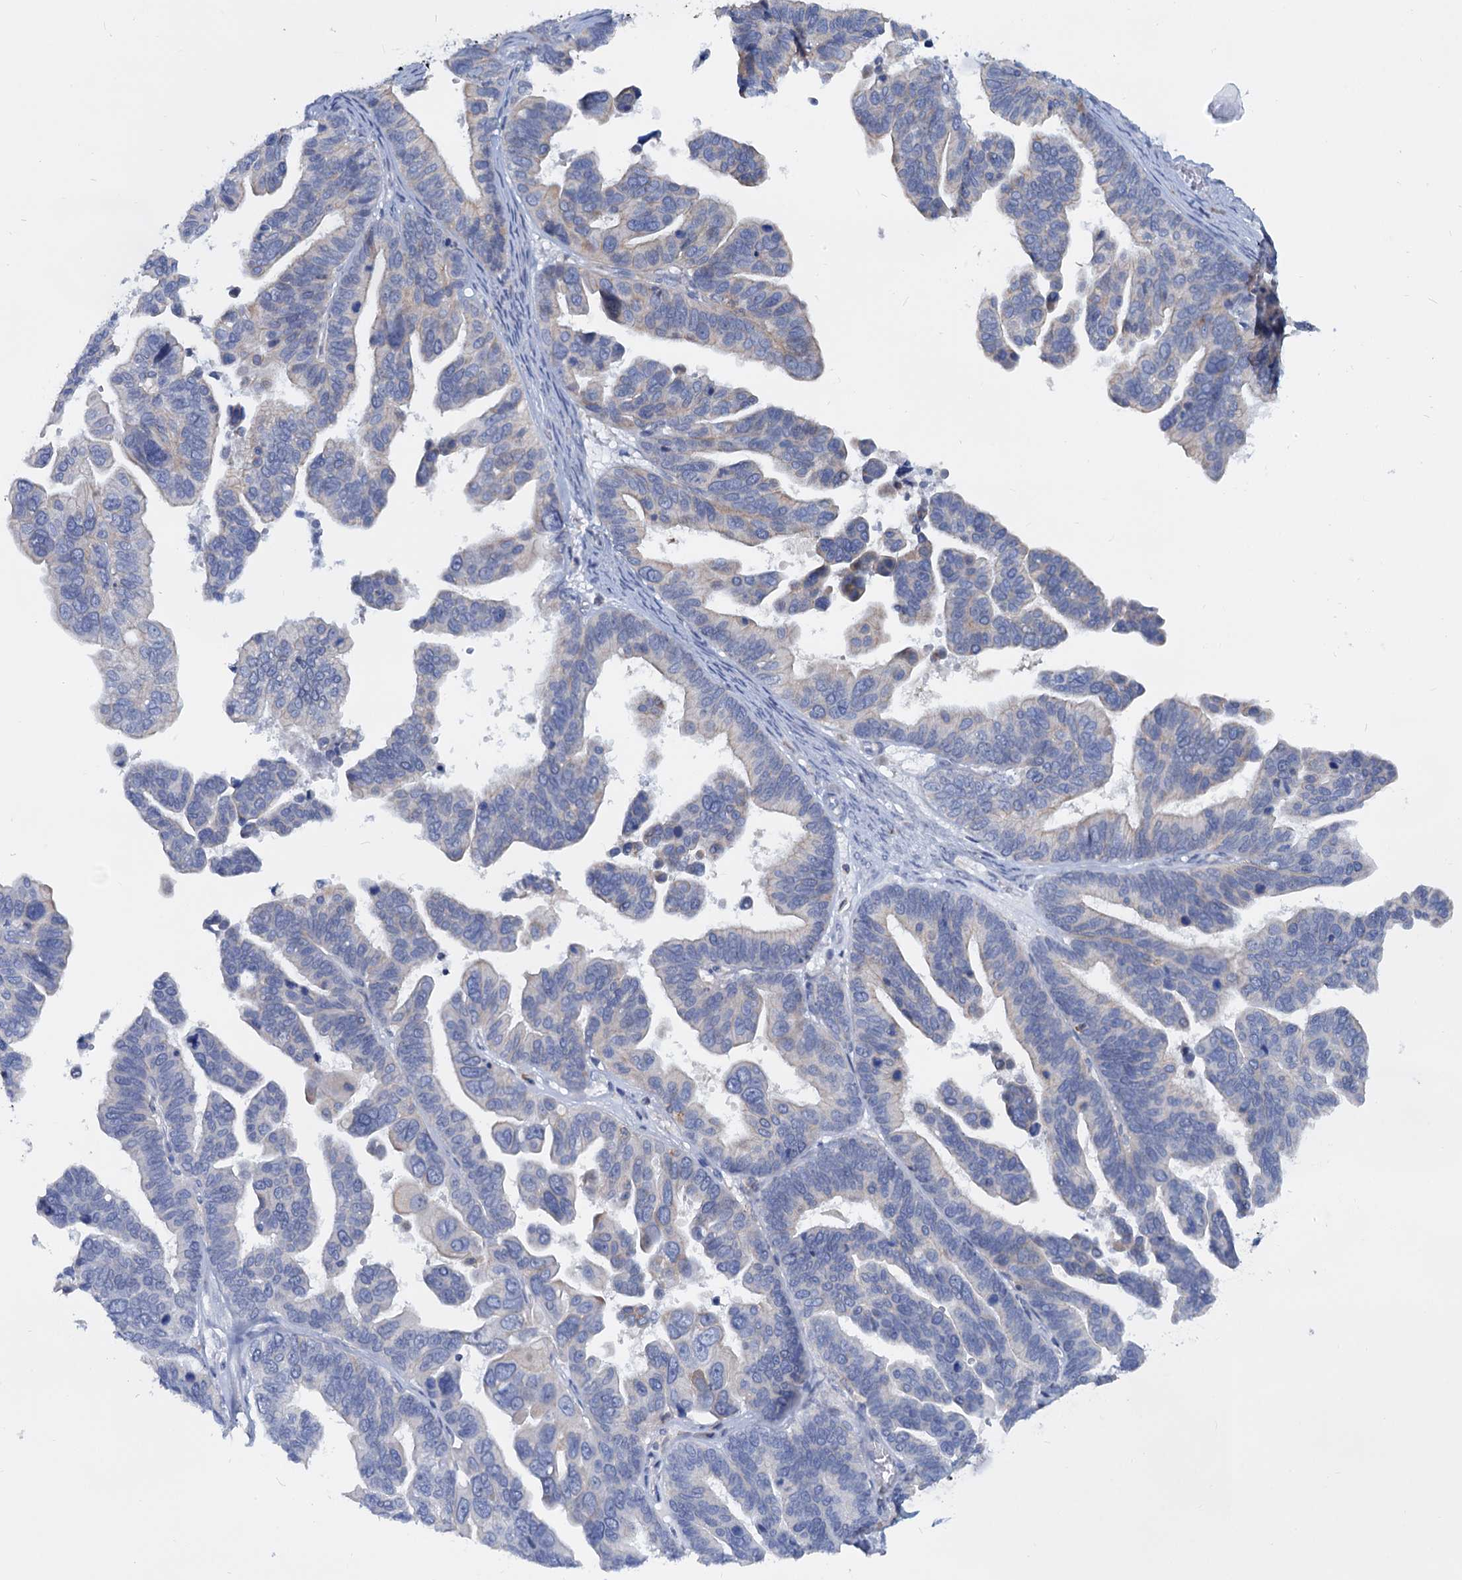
{"staining": {"intensity": "weak", "quantity": "<25%", "location": "cytoplasmic/membranous"}, "tissue": "ovarian cancer", "cell_type": "Tumor cells", "image_type": "cancer", "snomed": [{"axis": "morphology", "description": "Cystadenocarcinoma, serous, NOS"}, {"axis": "topography", "description": "Ovary"}], "caption": "A photomicrograph of human ovarian cancer is negative for staining in tumor cells. The staining was performed using DAB (3,3'-diaminobenzidine) to visualize the protein expression in brown, while the nuclei were stained in blue with hematoxylin (Magnification: 20x).", "gene": "LRCH4", "patient": {"sex": "female", "age": 56}}